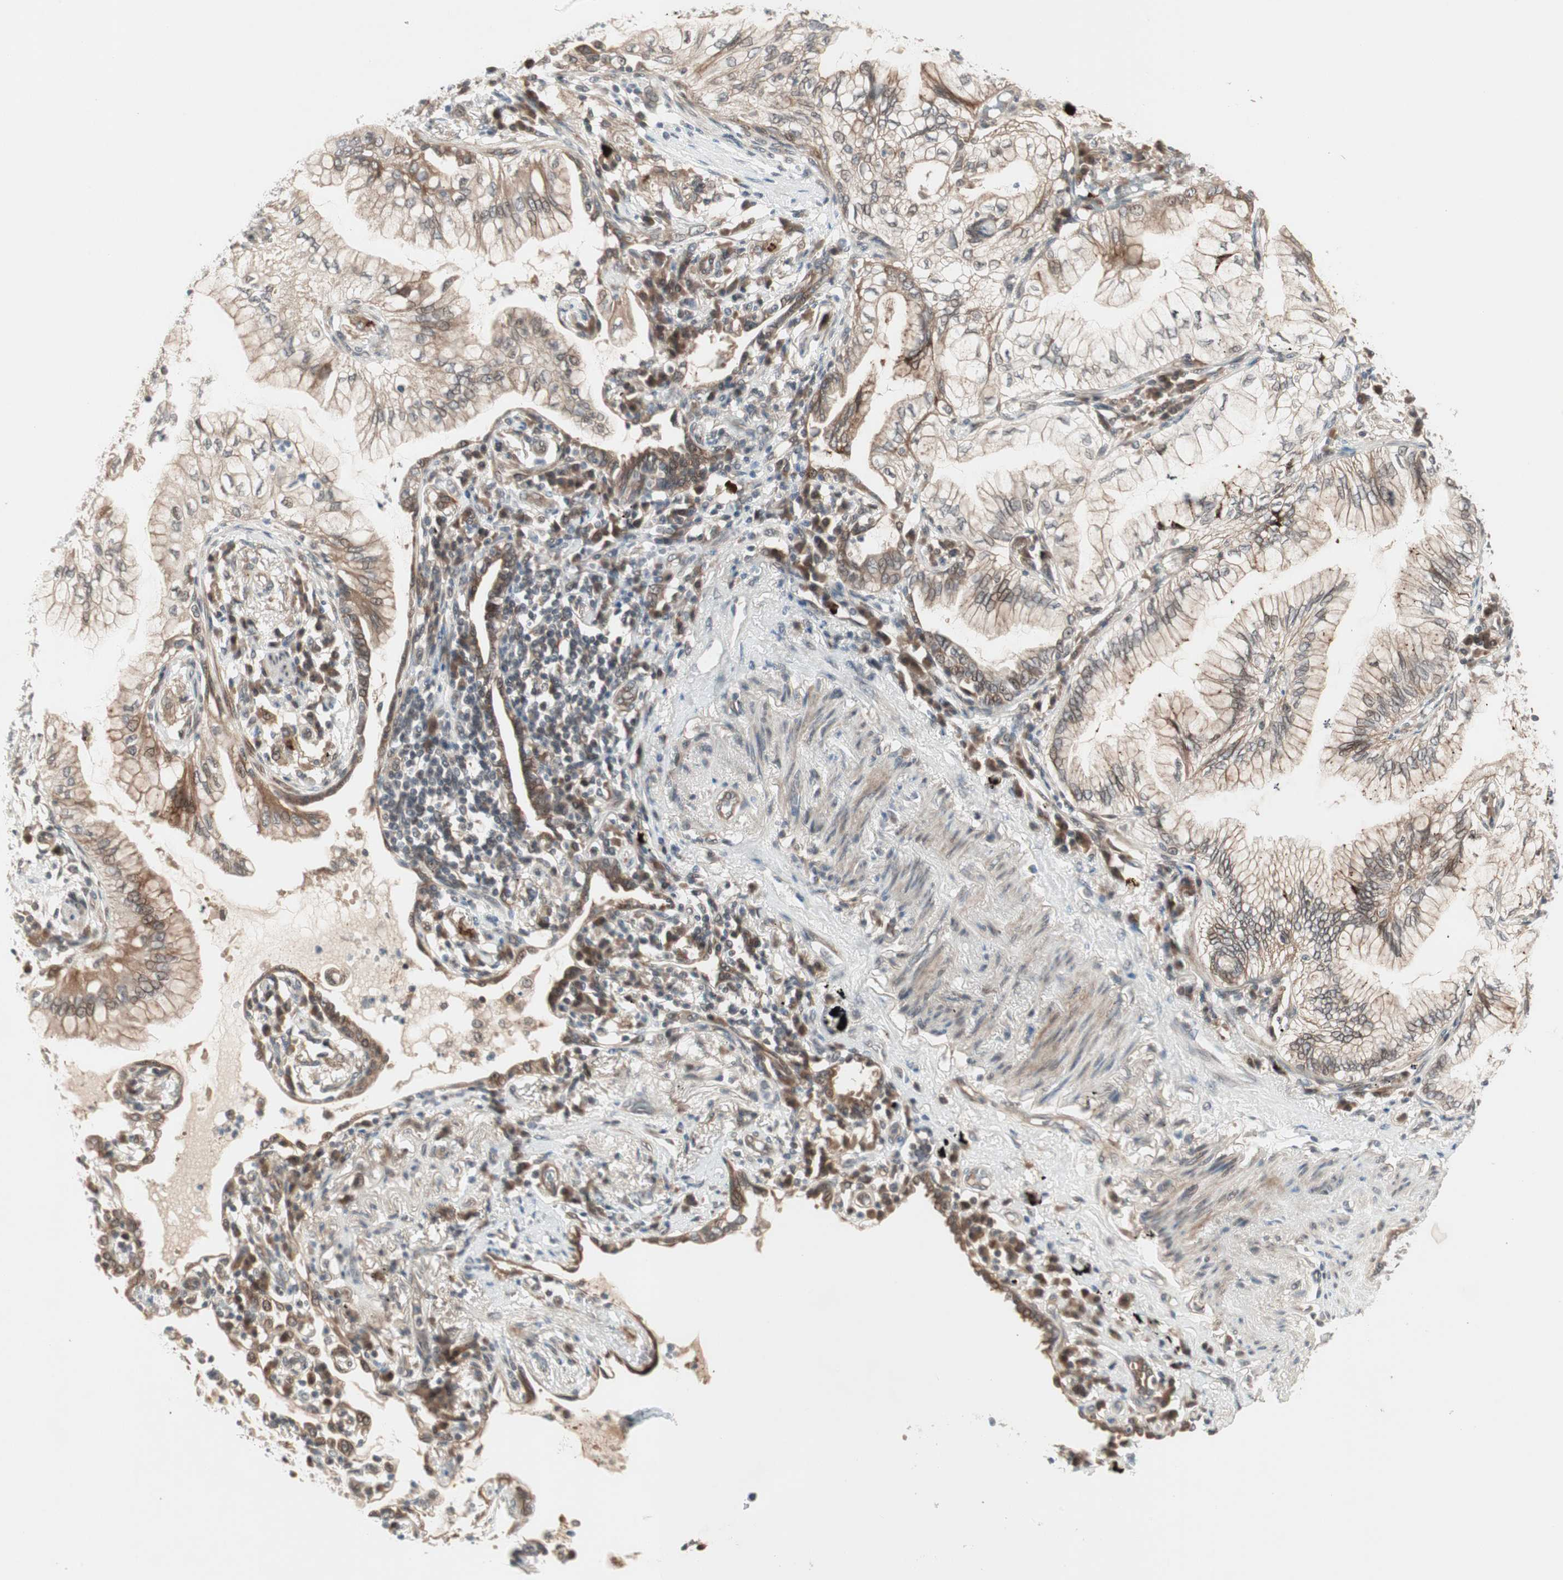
{"staining": {"intensity": "moderate", "quantity": "25%-75%", "location": "cytoplasmic/membranous"}, "tissue": "lung cancer", "cell_type": "Tumor cells", "image_type": "cancer", "snomed": [{"axis": "morphology", "description": "Adenocarcinoma, NOS"}, {"axis": "topography", "description": "Lung"}], "caption": "IHC of lung cancer (adenocarcinoma) displays medium levels of moderate cytoplasmic/membranous expression in approximately 25%-75% of tumor cells.", "gene": "PGBD1", "patient": {"sex": "female", "age": 70}}